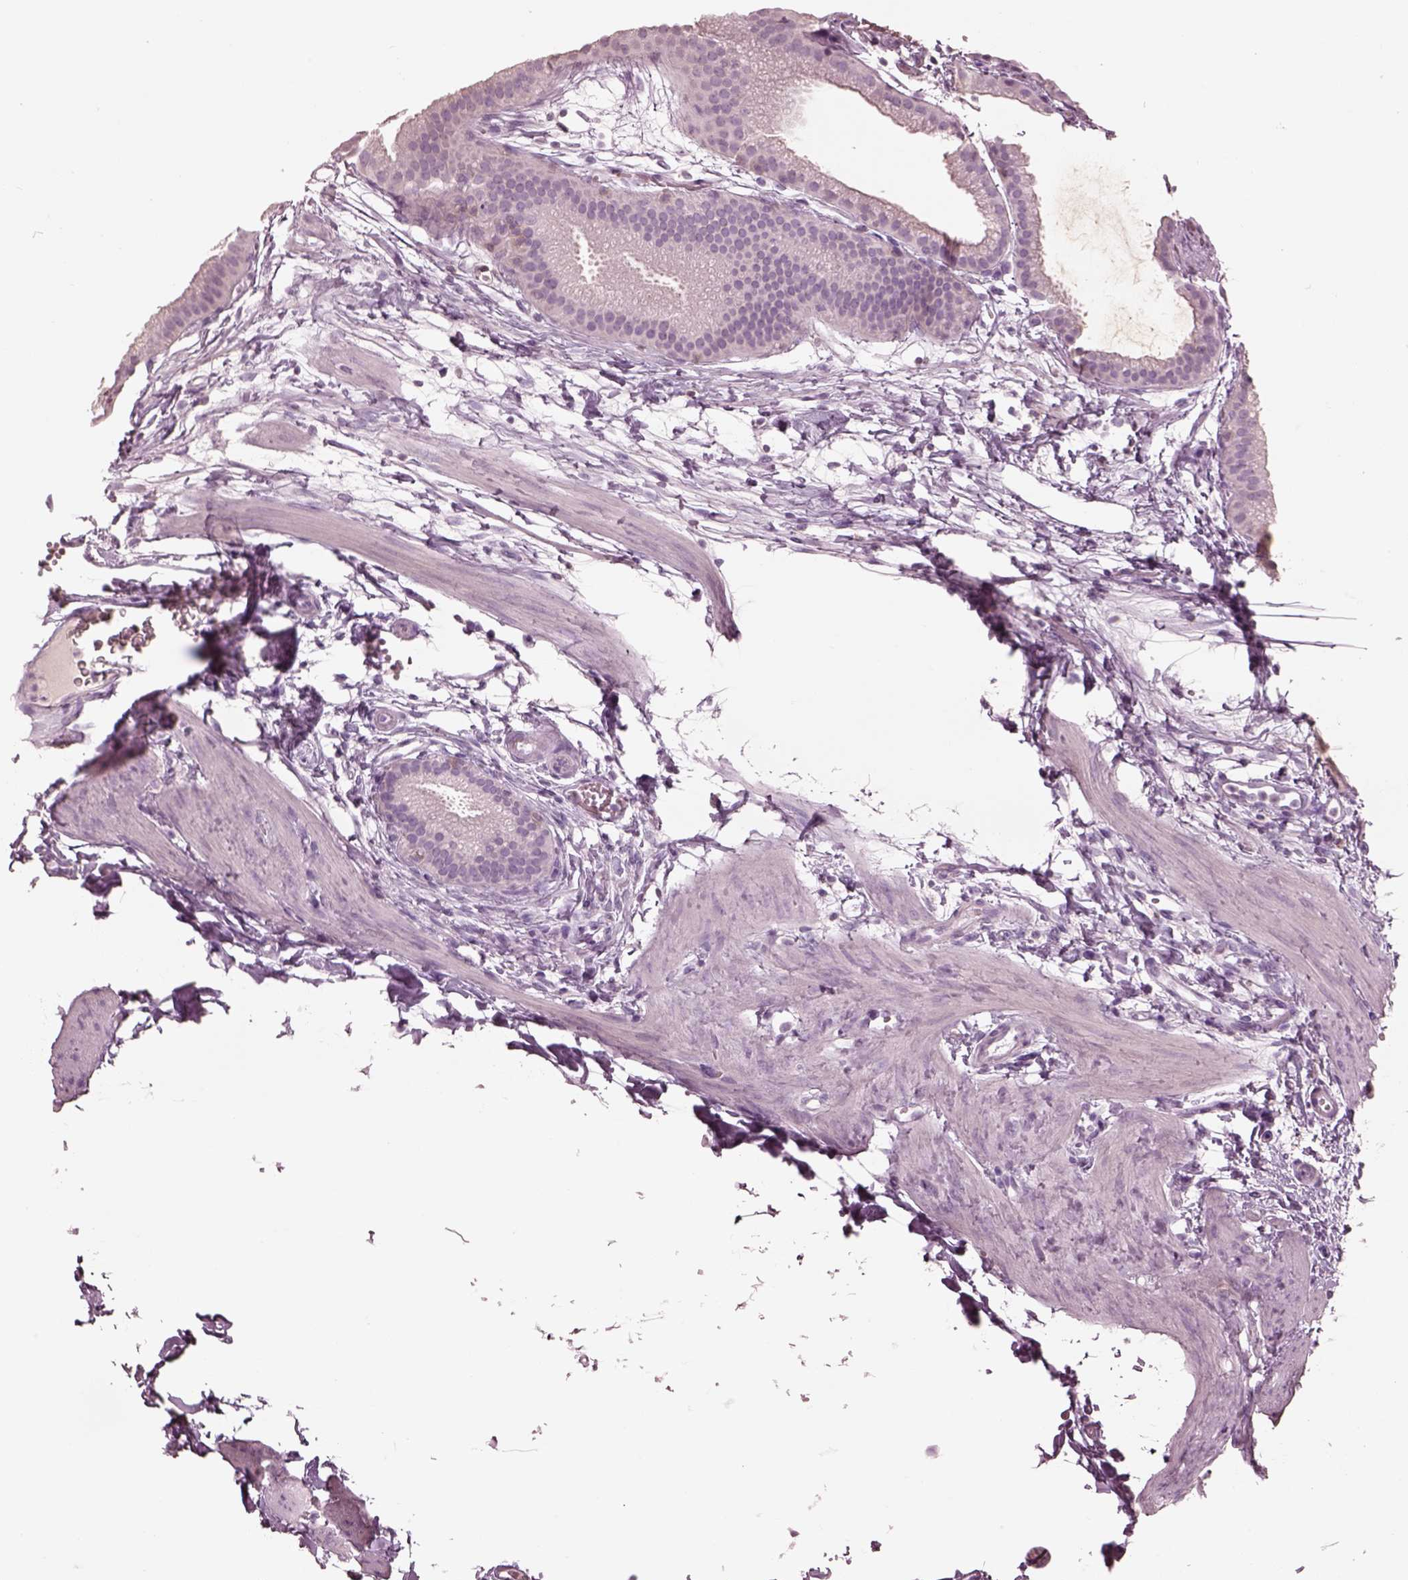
{"staining": {"intensity": "negative", "quantity": "none", "location": "none"}, "tissue": "gallbladder", "cell_type": "Glandular cells", "image_type": "normal", "snomed": [{"axis": "morphology", "description": "Normal tissue, NOS"}, {"axis": "topography", "description": "Gallbladder"}], "caption": "Protein analysis of normal gallbladder displays no significant staining in glandular cells.", "gene": "PDCD1", "patient": {"sex": "female", "age": 63}}